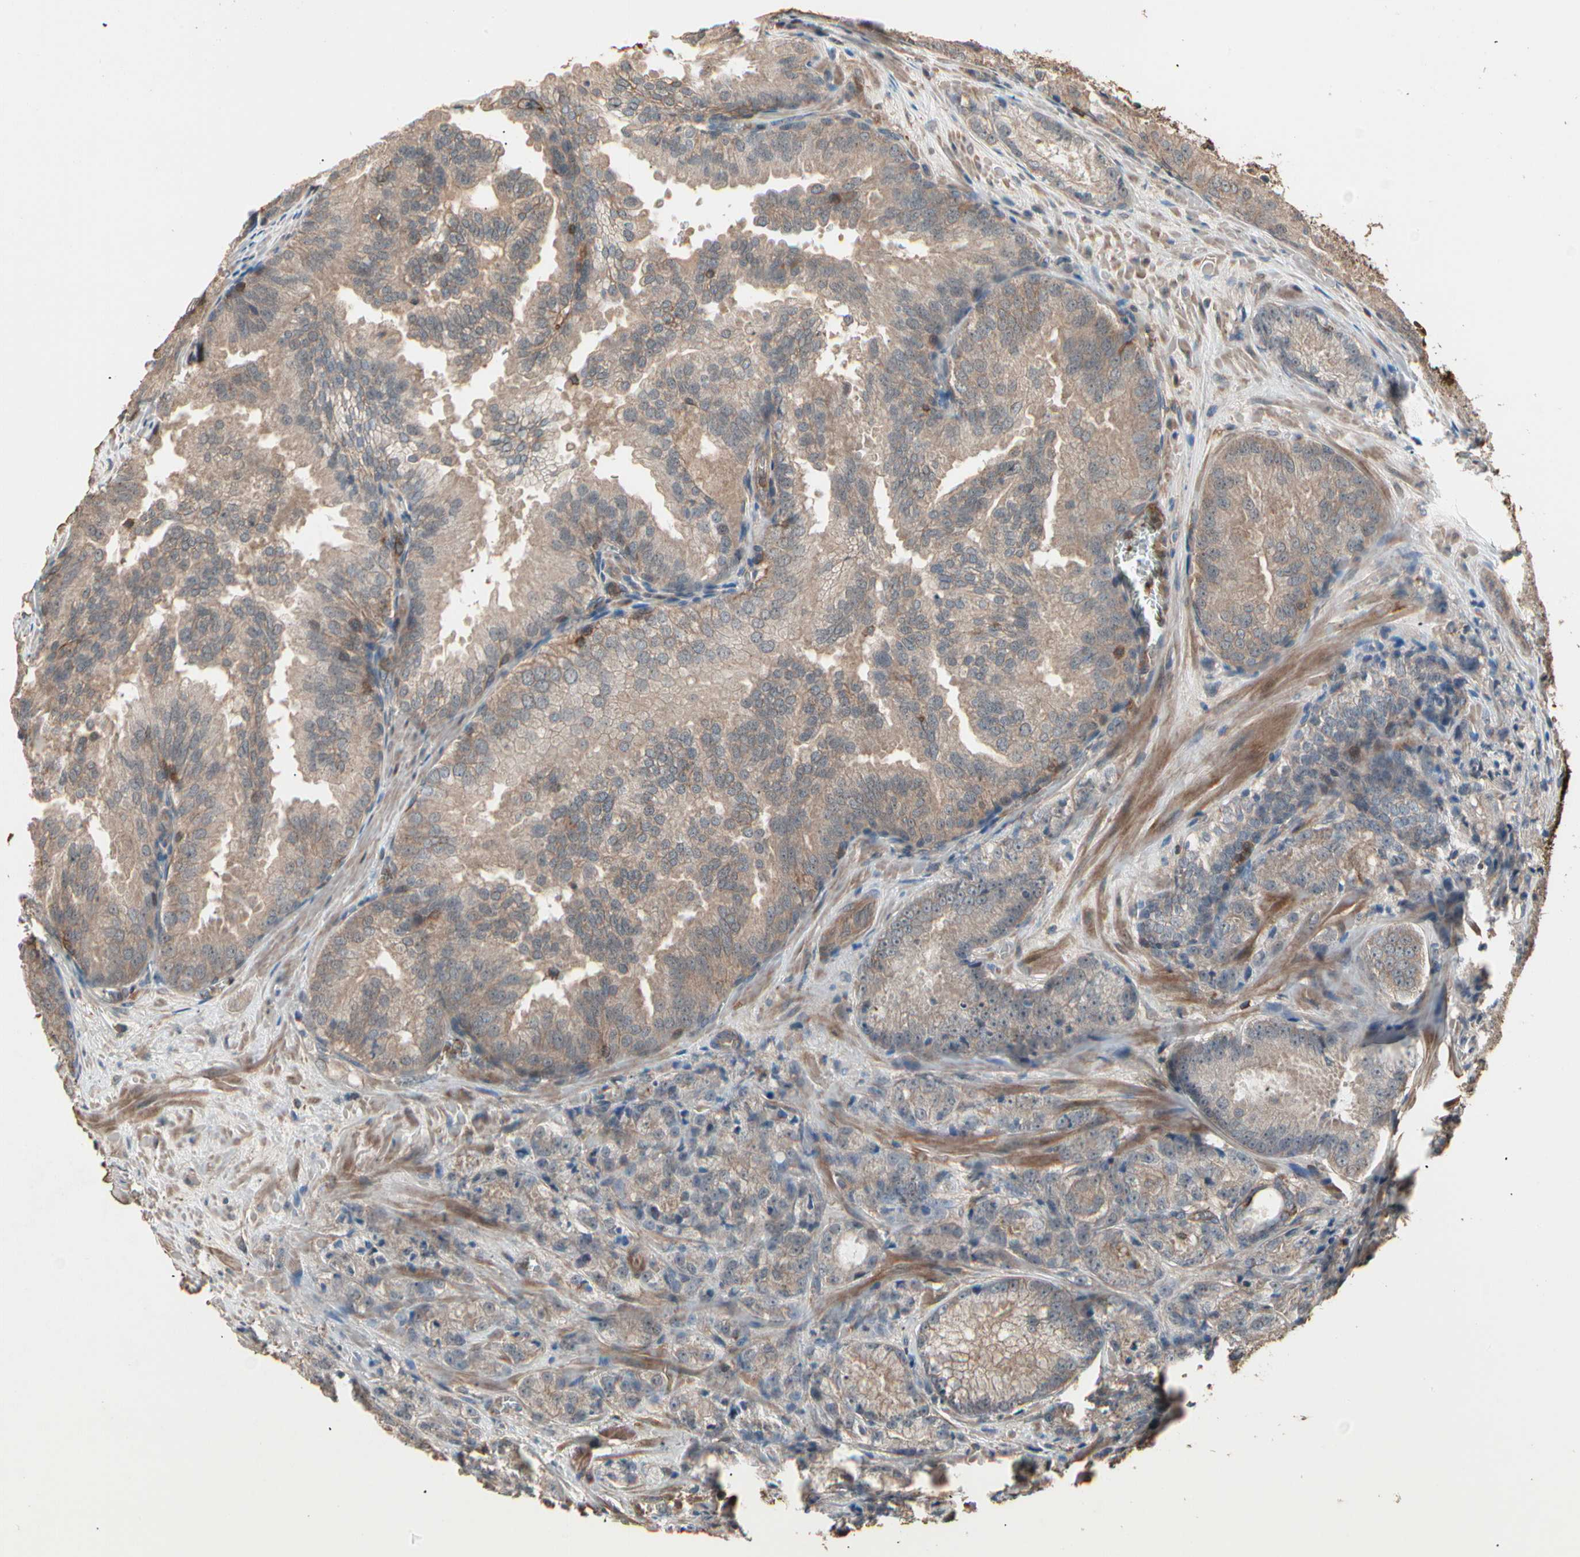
{"staining": {"intensity": "weak", "quantity": ">75%", "location": "cytoplasmic/membranous"}, "tissue": "prostate cancer", "cell_type": "Tumor cells", "image_type": "cancer", "snomed": [{"axis": "morphology", "description": "Adenocarcinoma, High grade"}, {"axis": "topography", "description": "Prostate"}], "caption": "Weak cytoplasmic/membranous expression is appreciated in about >75% of tumor cells in prostate adenocarcinoma (high-grade).", "gene": "MAPK13", "patient": {"sex": "male", "age": 64}}